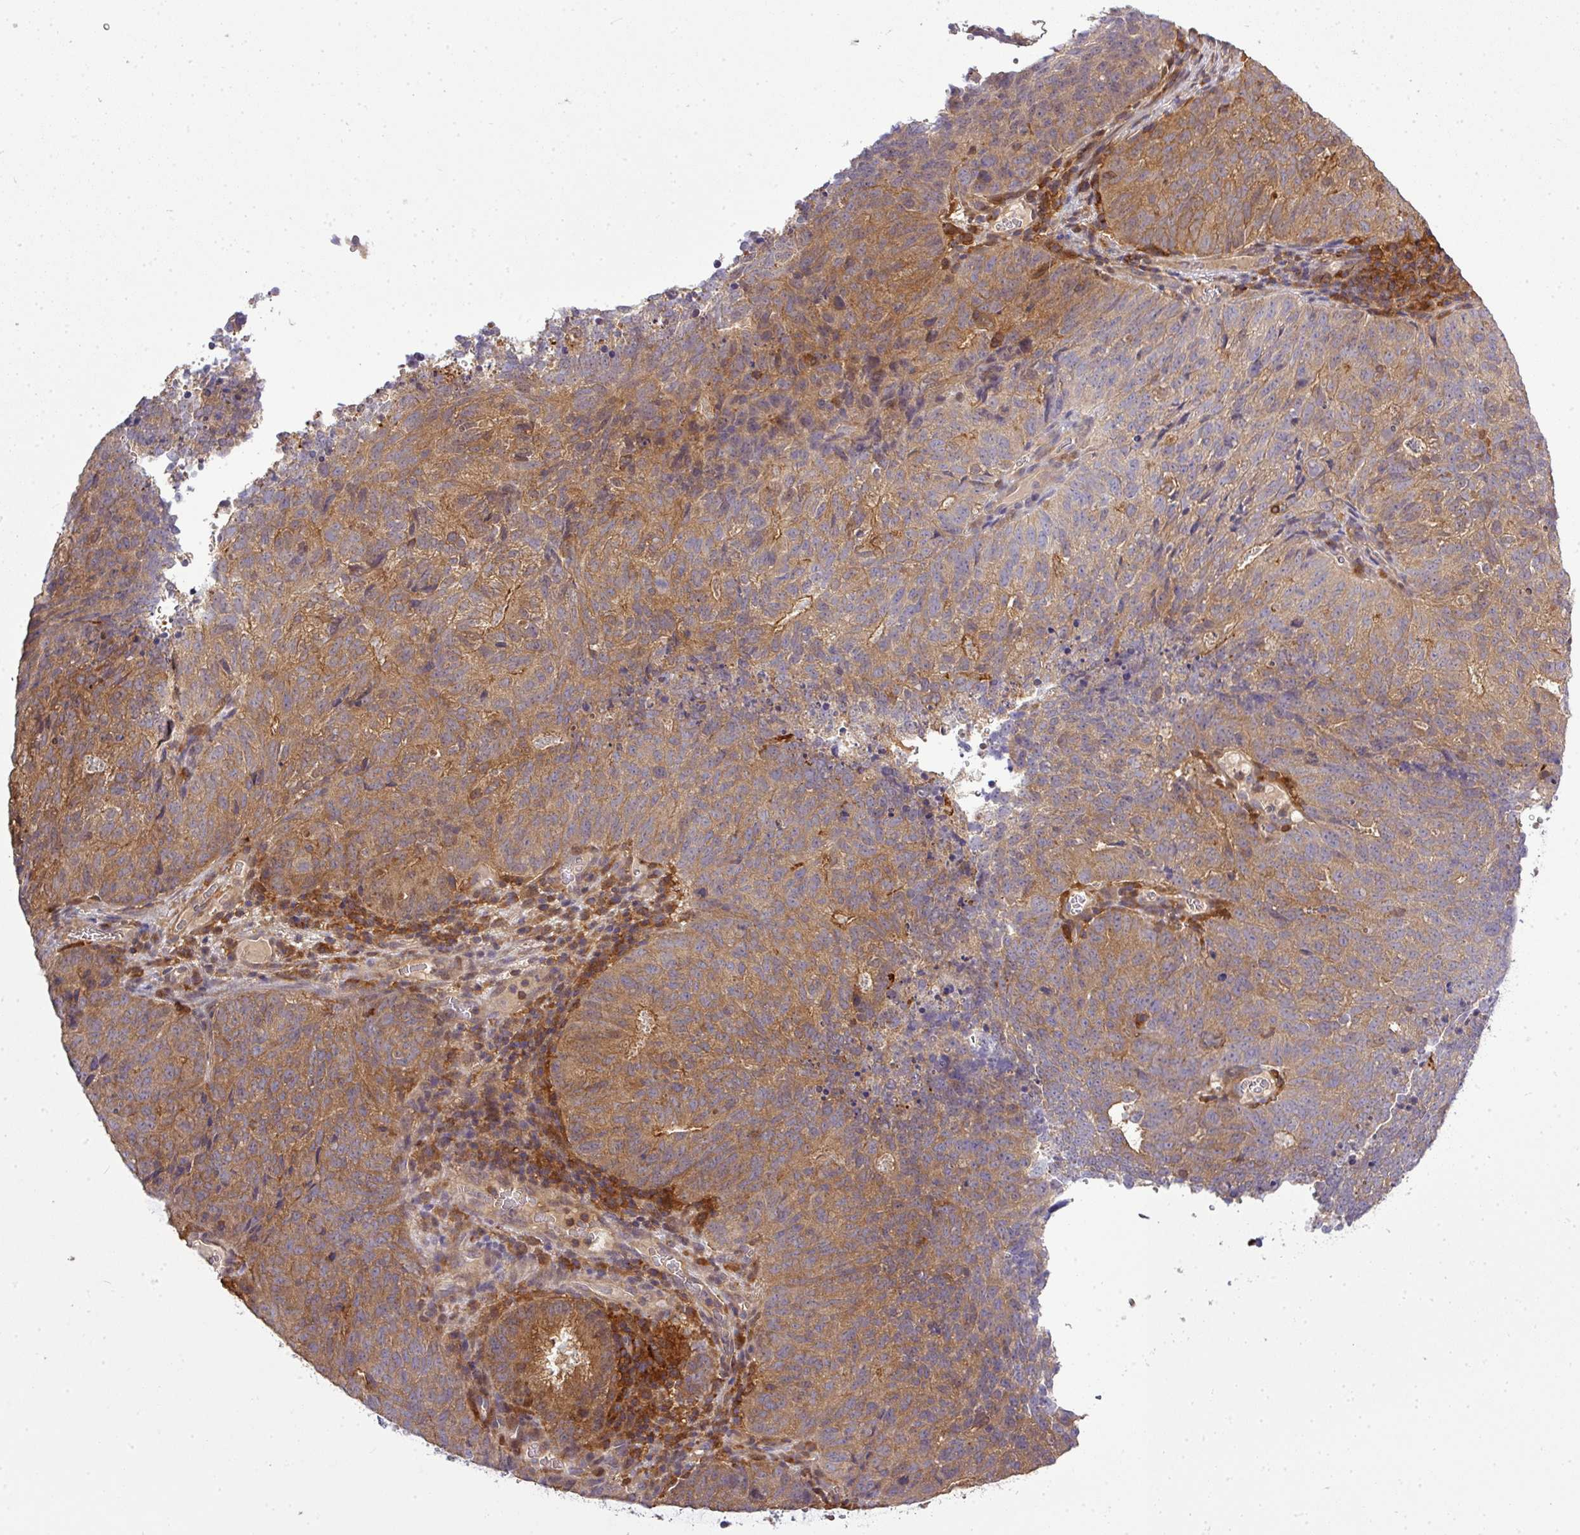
{"staining": {"intensity": "moderate", "quantity": ">75%", "location": "cytoplasmic/membranous"}, "tissue": "cervical cancer", "cell_type": "Tumor cells", "image_type": "cancer", "snomed": [{"axis": "morphology", "description": "Adenocarcinoma, NOS"}, {"axis": "topography", "description": "Cervix"}], "caption": "The photomicrograph shows staining of cervical cancer (adenocarcinoma), revealing moderate cytoplasmic/membranous protein staining (brown color) within tumor cells. (DAB (3,3'-diaminobenzidine) IHC with brightfield microscopy, high magnification).", "gene": "STAT5A", "patient": {"sex": "female", "age": 38}}